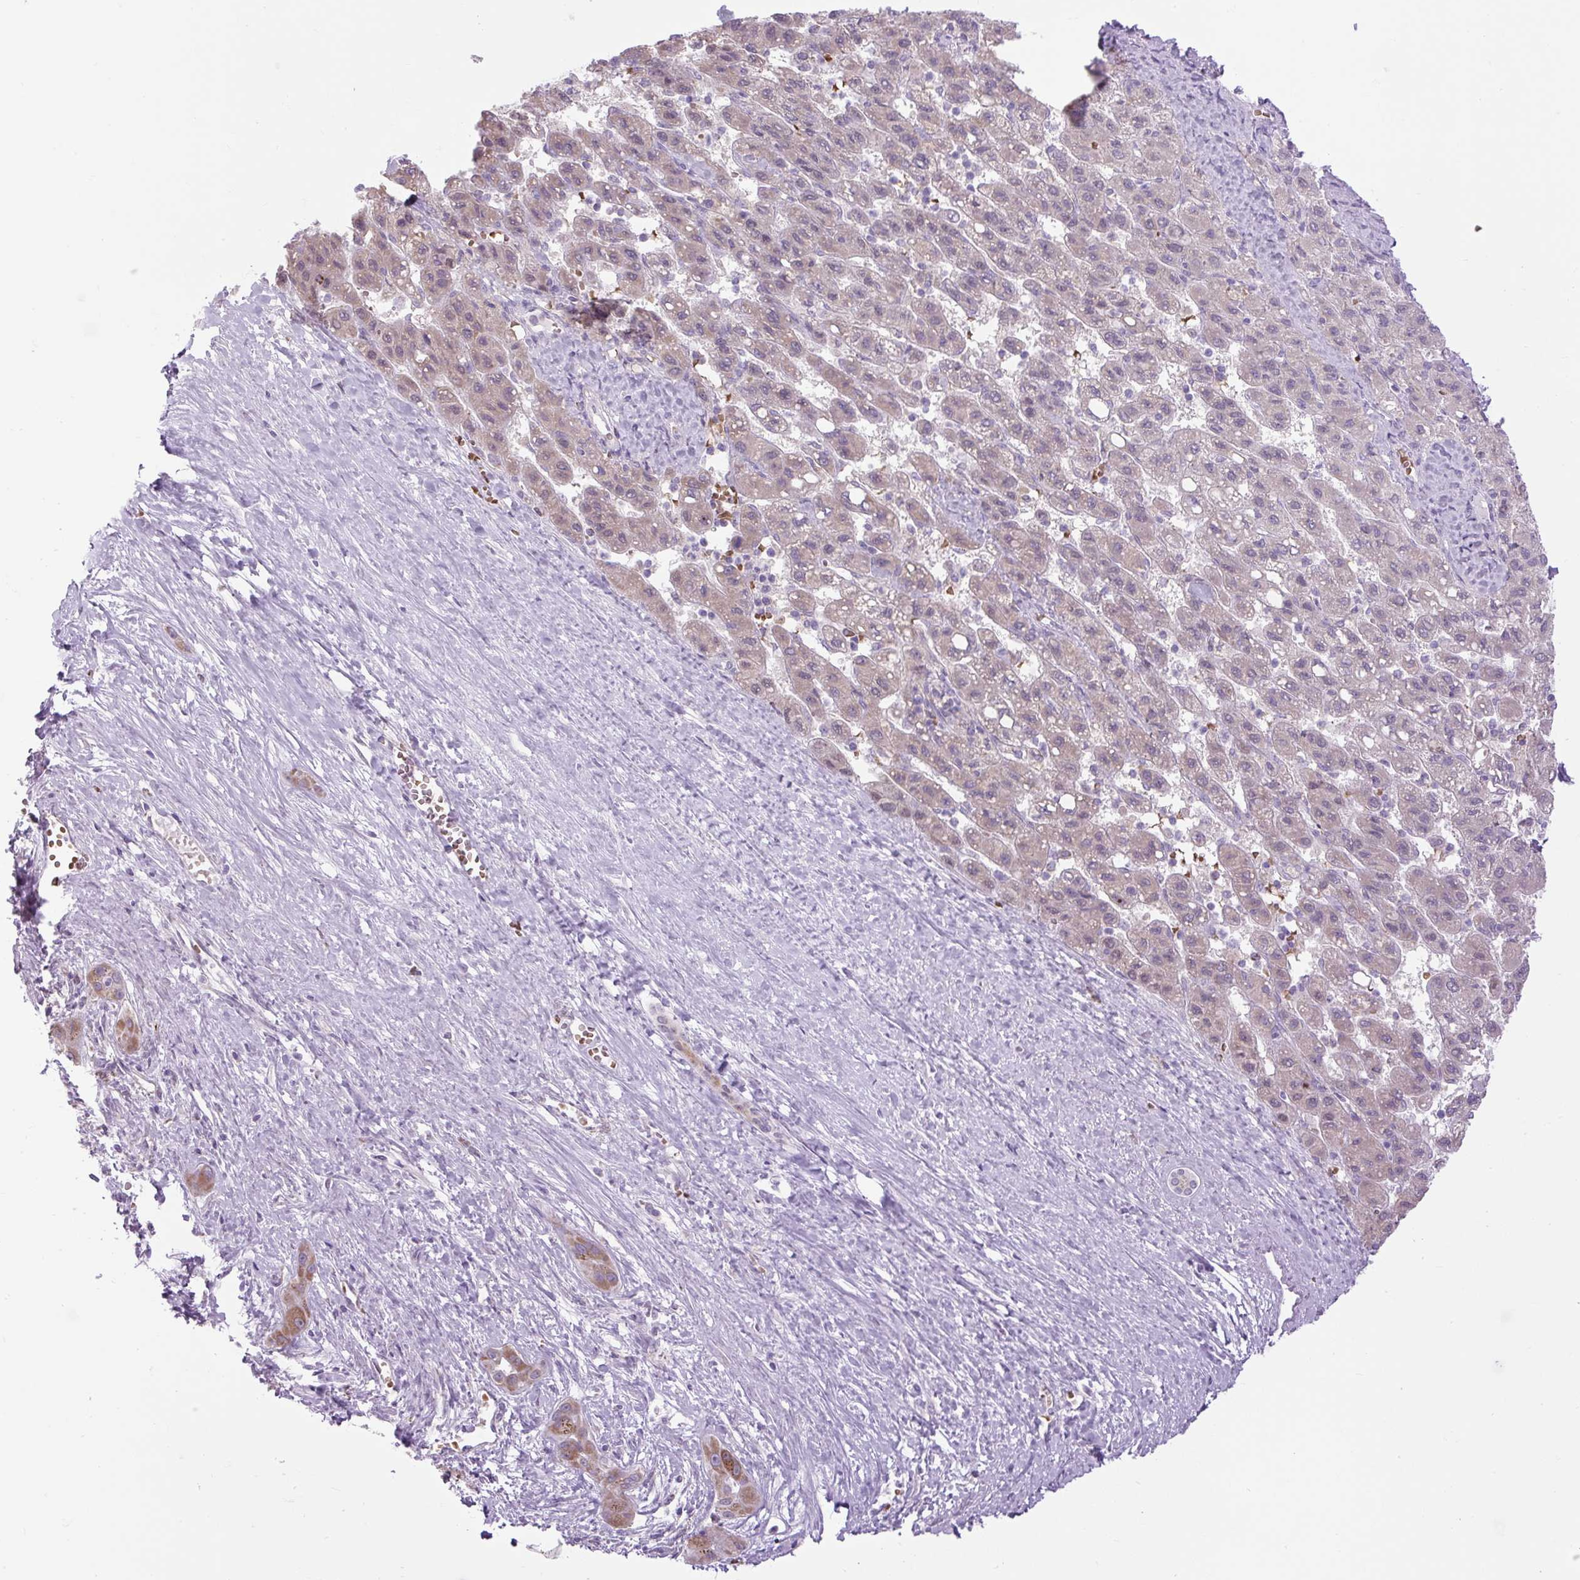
{"staining": {"intensity": "weak", "quantity": "<25%", "location": "cytoplasmic/membranous"}, "tissue": "liver cancer", "cell_type": "Tumor cells", "image_type": "cancer", "snomed": [{"axis": "morphology", "description": "Carcinoma, Hepatocellular, NOS"}, {"axis": "topography", "description": "Liver"}], "caption": "DAB immunohistochemical staining of liver cancer demonstrates no significant expression in tumor cells.", "gene": "SCO2", "patient": {"sex": "female", "age": 82}}